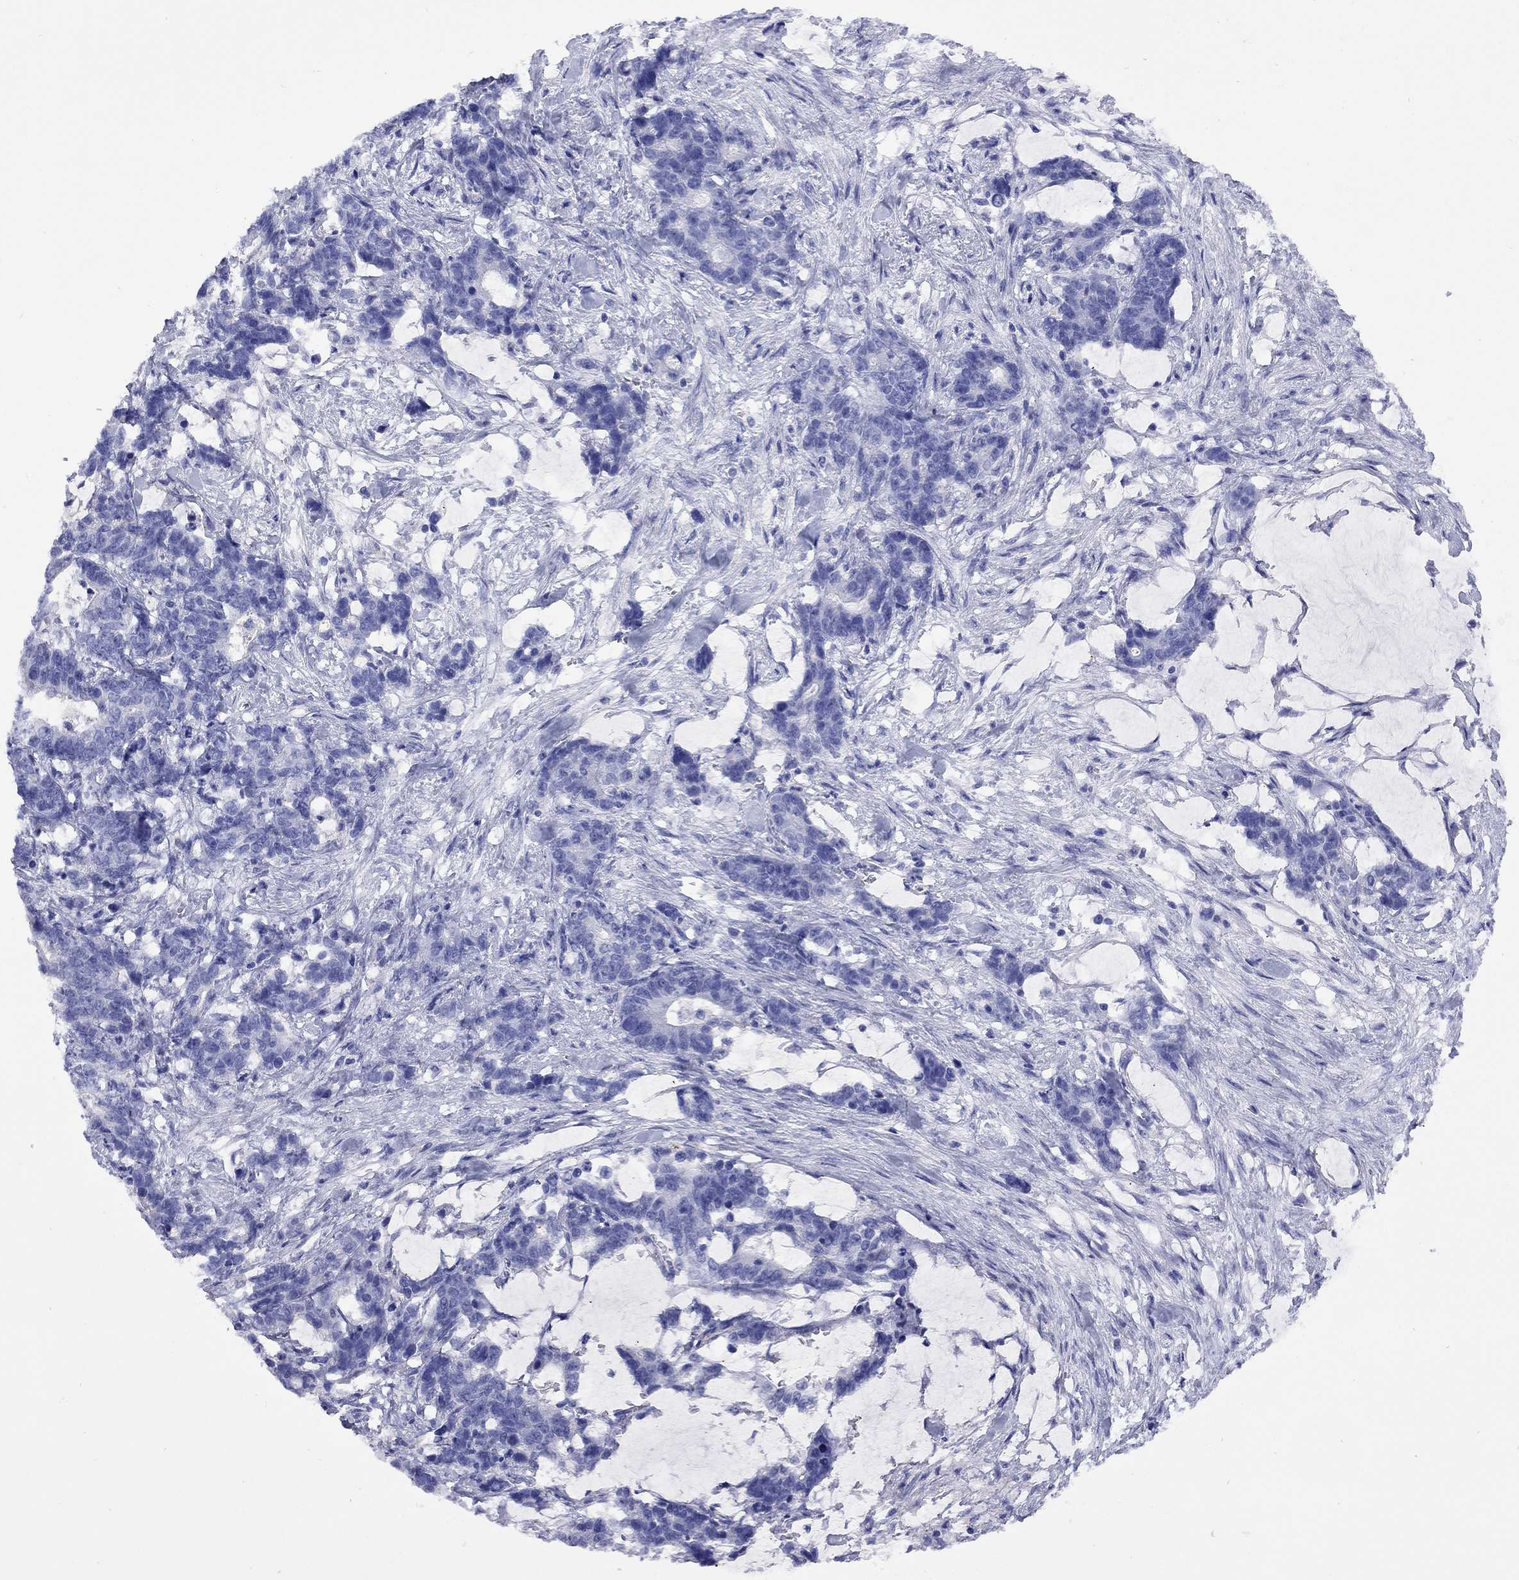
{"staining": {"intensity": "negative", "quantity": "none", "location": "none"}, "tissue": "stomach cancer", "cell_type": "Tumor cells", "image_type": "cancer", "snomed": [{"axis": "morphology", "description": "Normal tissue, NOS"}, {"axis": "morphology", "description": "Adenocarcinoma, NOS"}, {"axis": "topography", "description": "Stomach"}], "caption": "Tumor cells are negative for brown protein staining in stomach adenocarcinoma. The staining was performed using DAB to visualize the protein expression in brown, while the nuclei were stained in blue with hematoxylin (Magnification: 20x).", "gene": "FIGLA", "patient": {"sex": "female", "age": 64}}